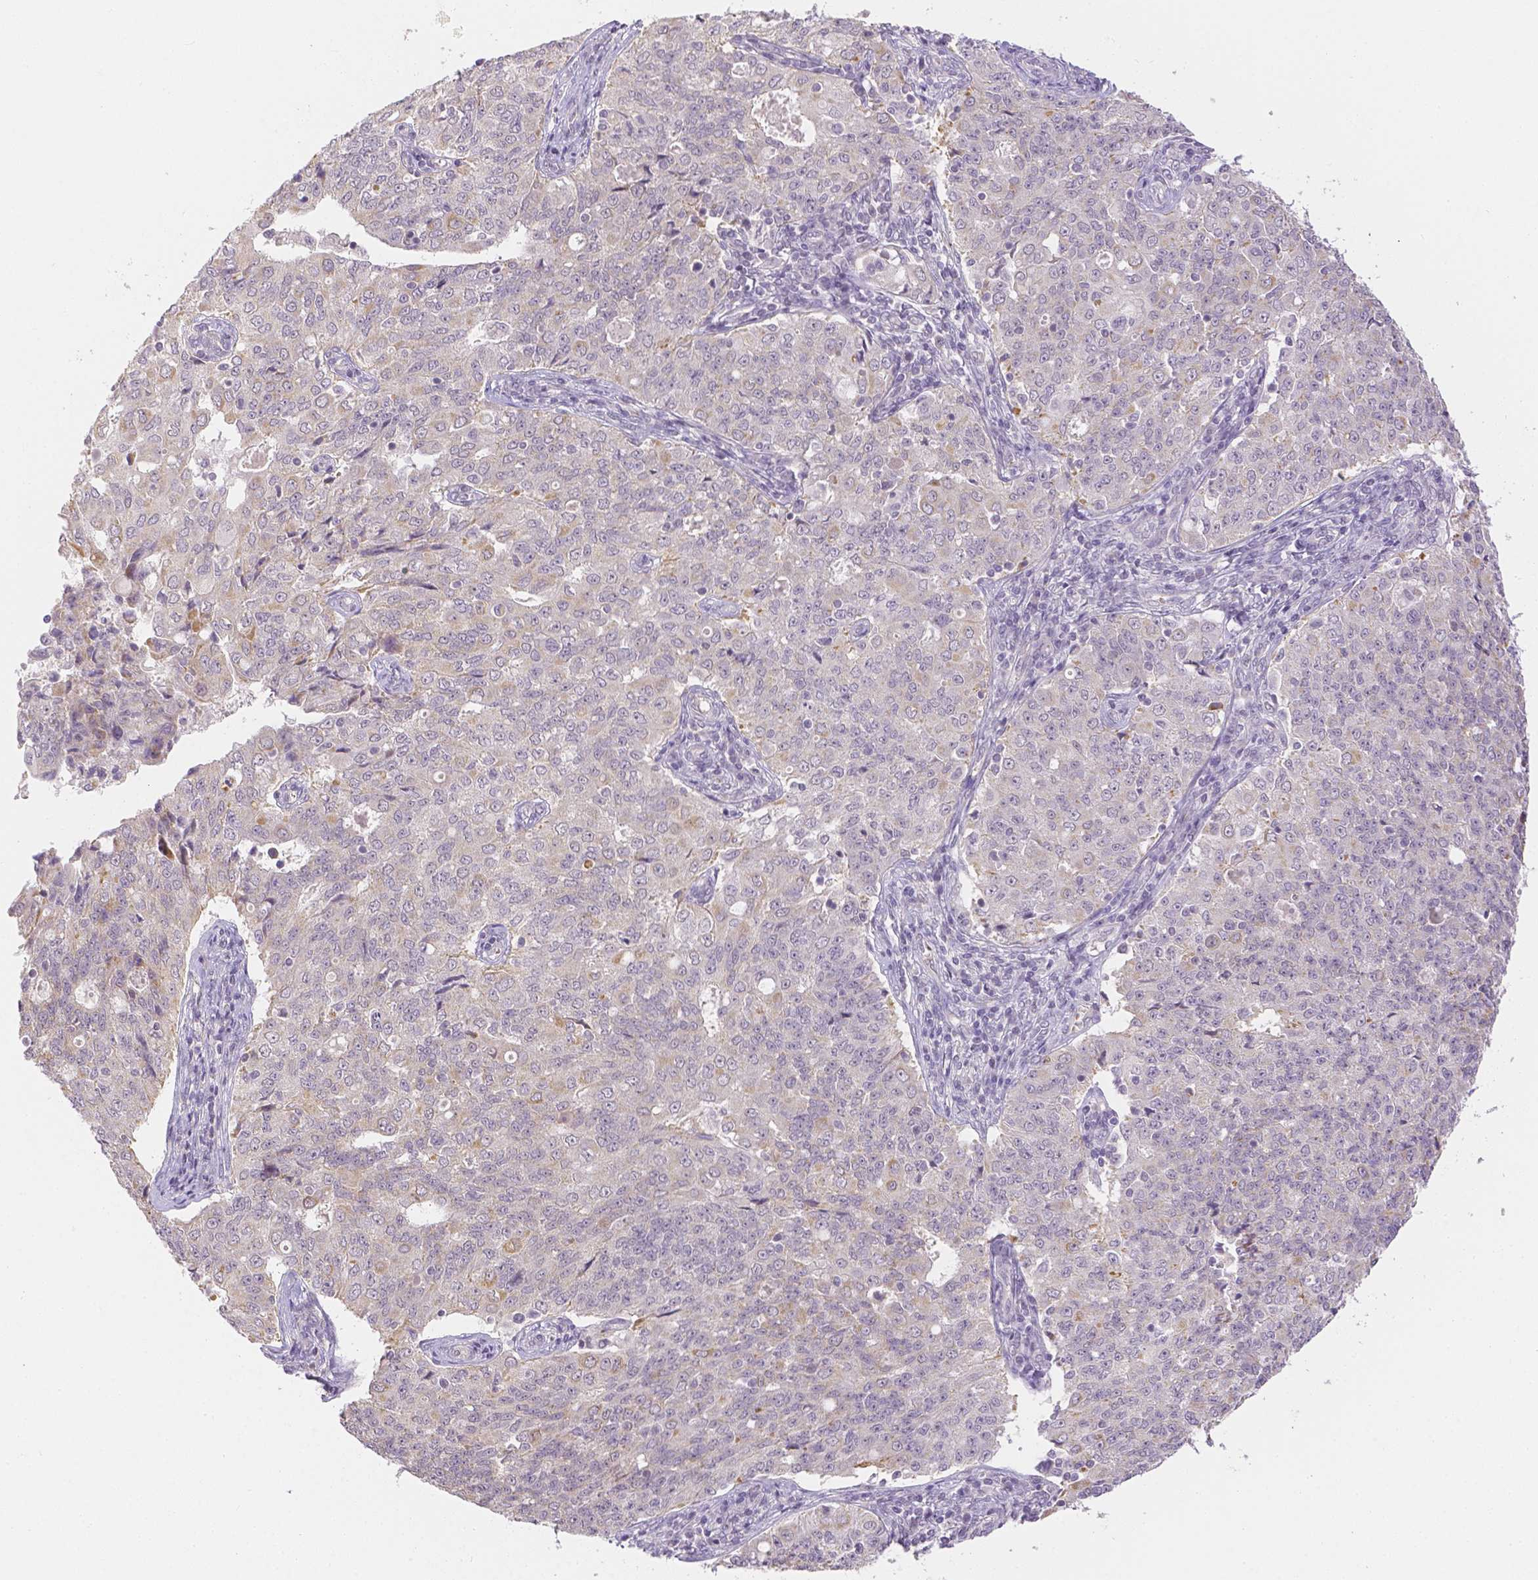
{"staining": {"intensity": "negative", "quantity": "none", "location": "none"}, "tissue": "endometrial cancer", "cell_type": "Tumor cells", "image_type": "cancer", "snomed": [{"axis": "morphology", "description": "Adenocarcinoma, NOS"}, {"axis": "topography", "description": "Endometrium"}], "caption": "Micrograph shows no significant protein positivity in tumor cells of endometrial cancer (adenocarcinoma).", "gene": "ZNF280B", "patient": {"sex": "female", "age": 43}}